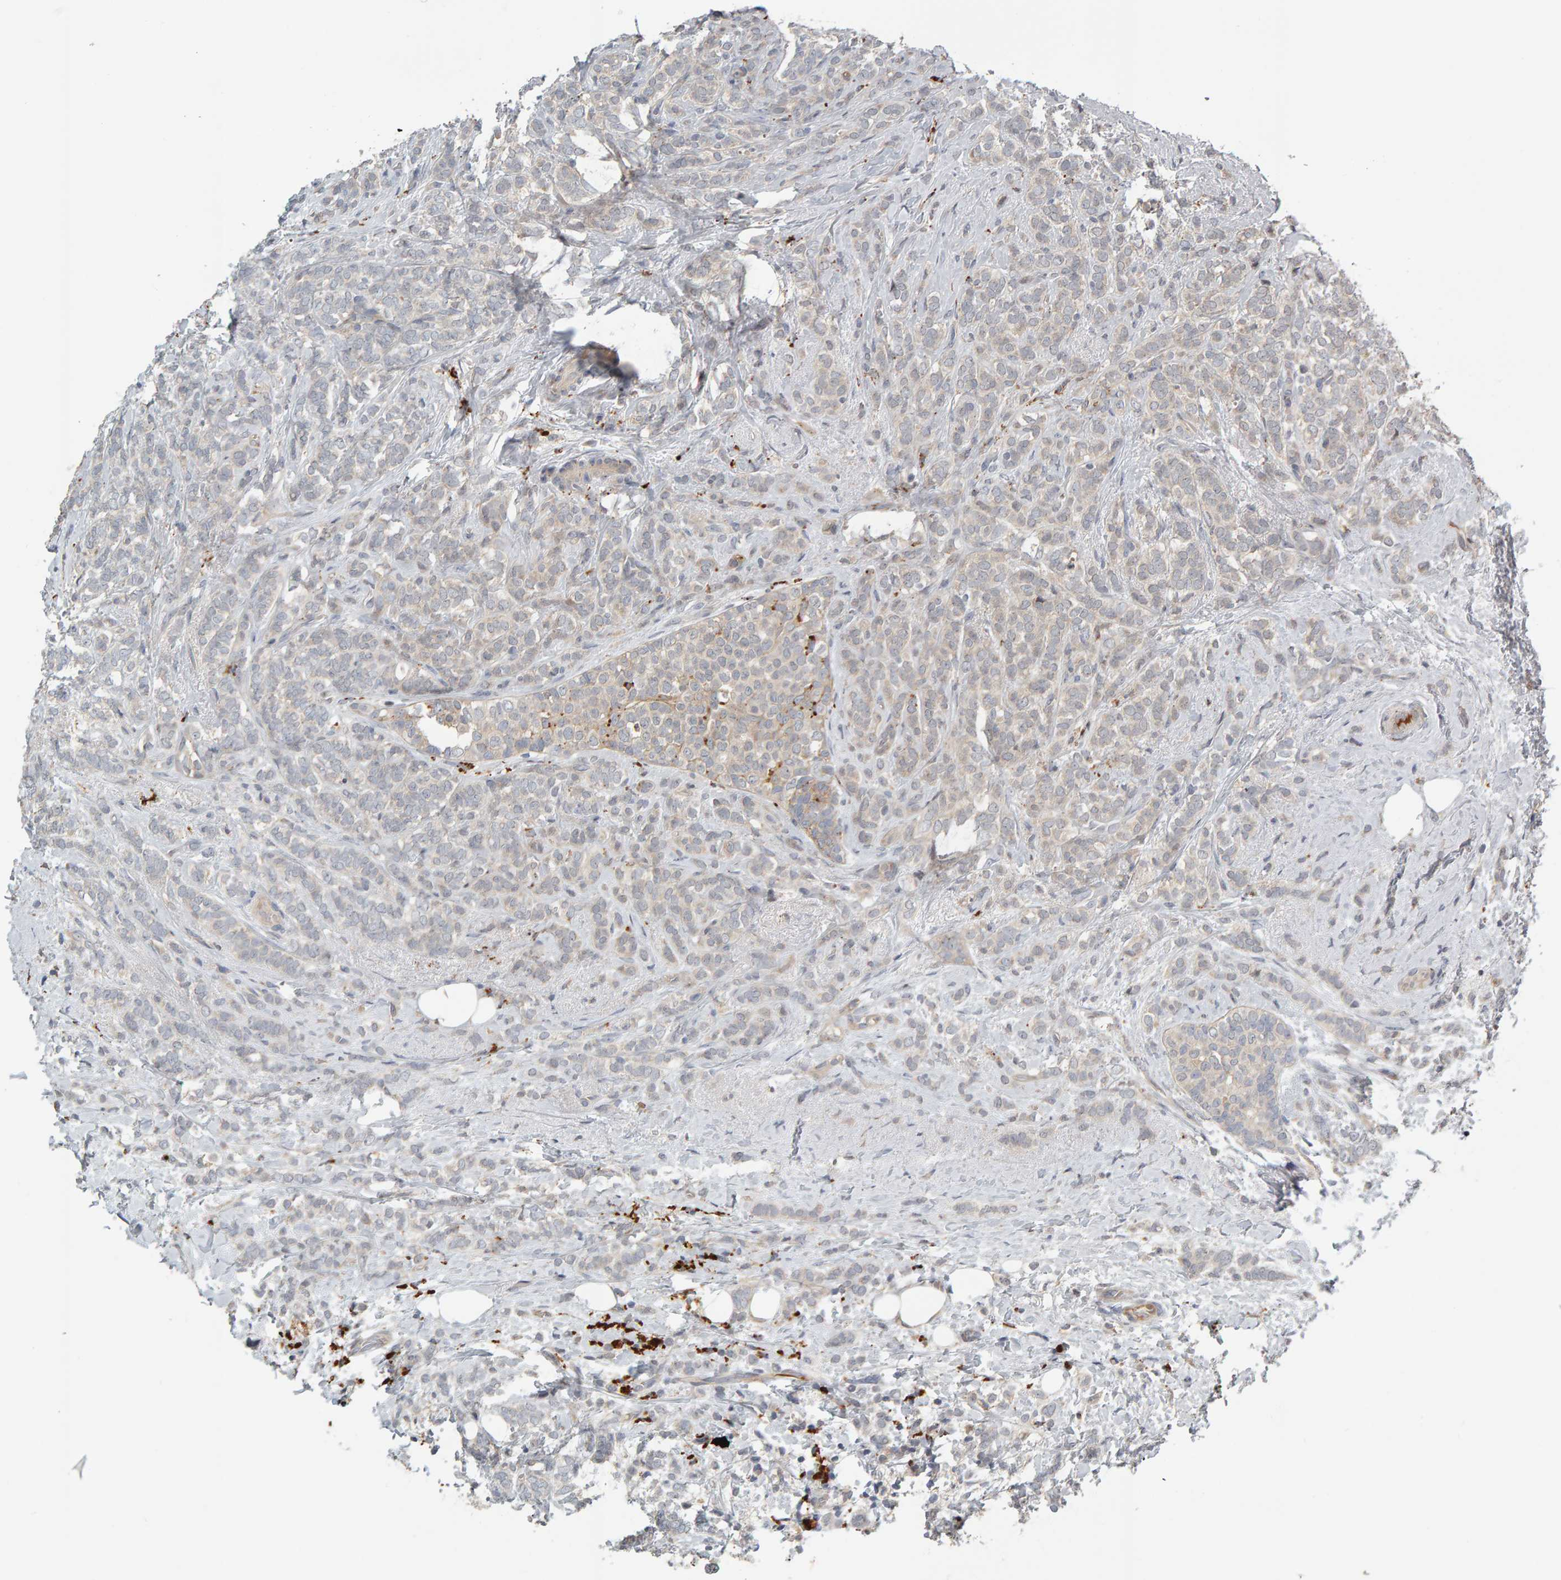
{"staining": {"intensity": "weak", "quantity": "<25%", "location": "cytoplasmic/membranous"}, "tissue": "breast cancer", "cell_type": "Tumor cells", "image_type": "cancer", "snomed": [{"axis": "morphology", "description": "Lobular carcinoma"}, {"axis": "topography", "description": "Breast"}], "caption": "DAB immunohistochemical staining of human breast lobular carcinoma displays no significant expression in tumor cells. (DAB immunohistochemistry visualized using brightfield microscopy, high magnification).", "gene": "ZNF160", "patient": {"sex": "female", "age": 50}}